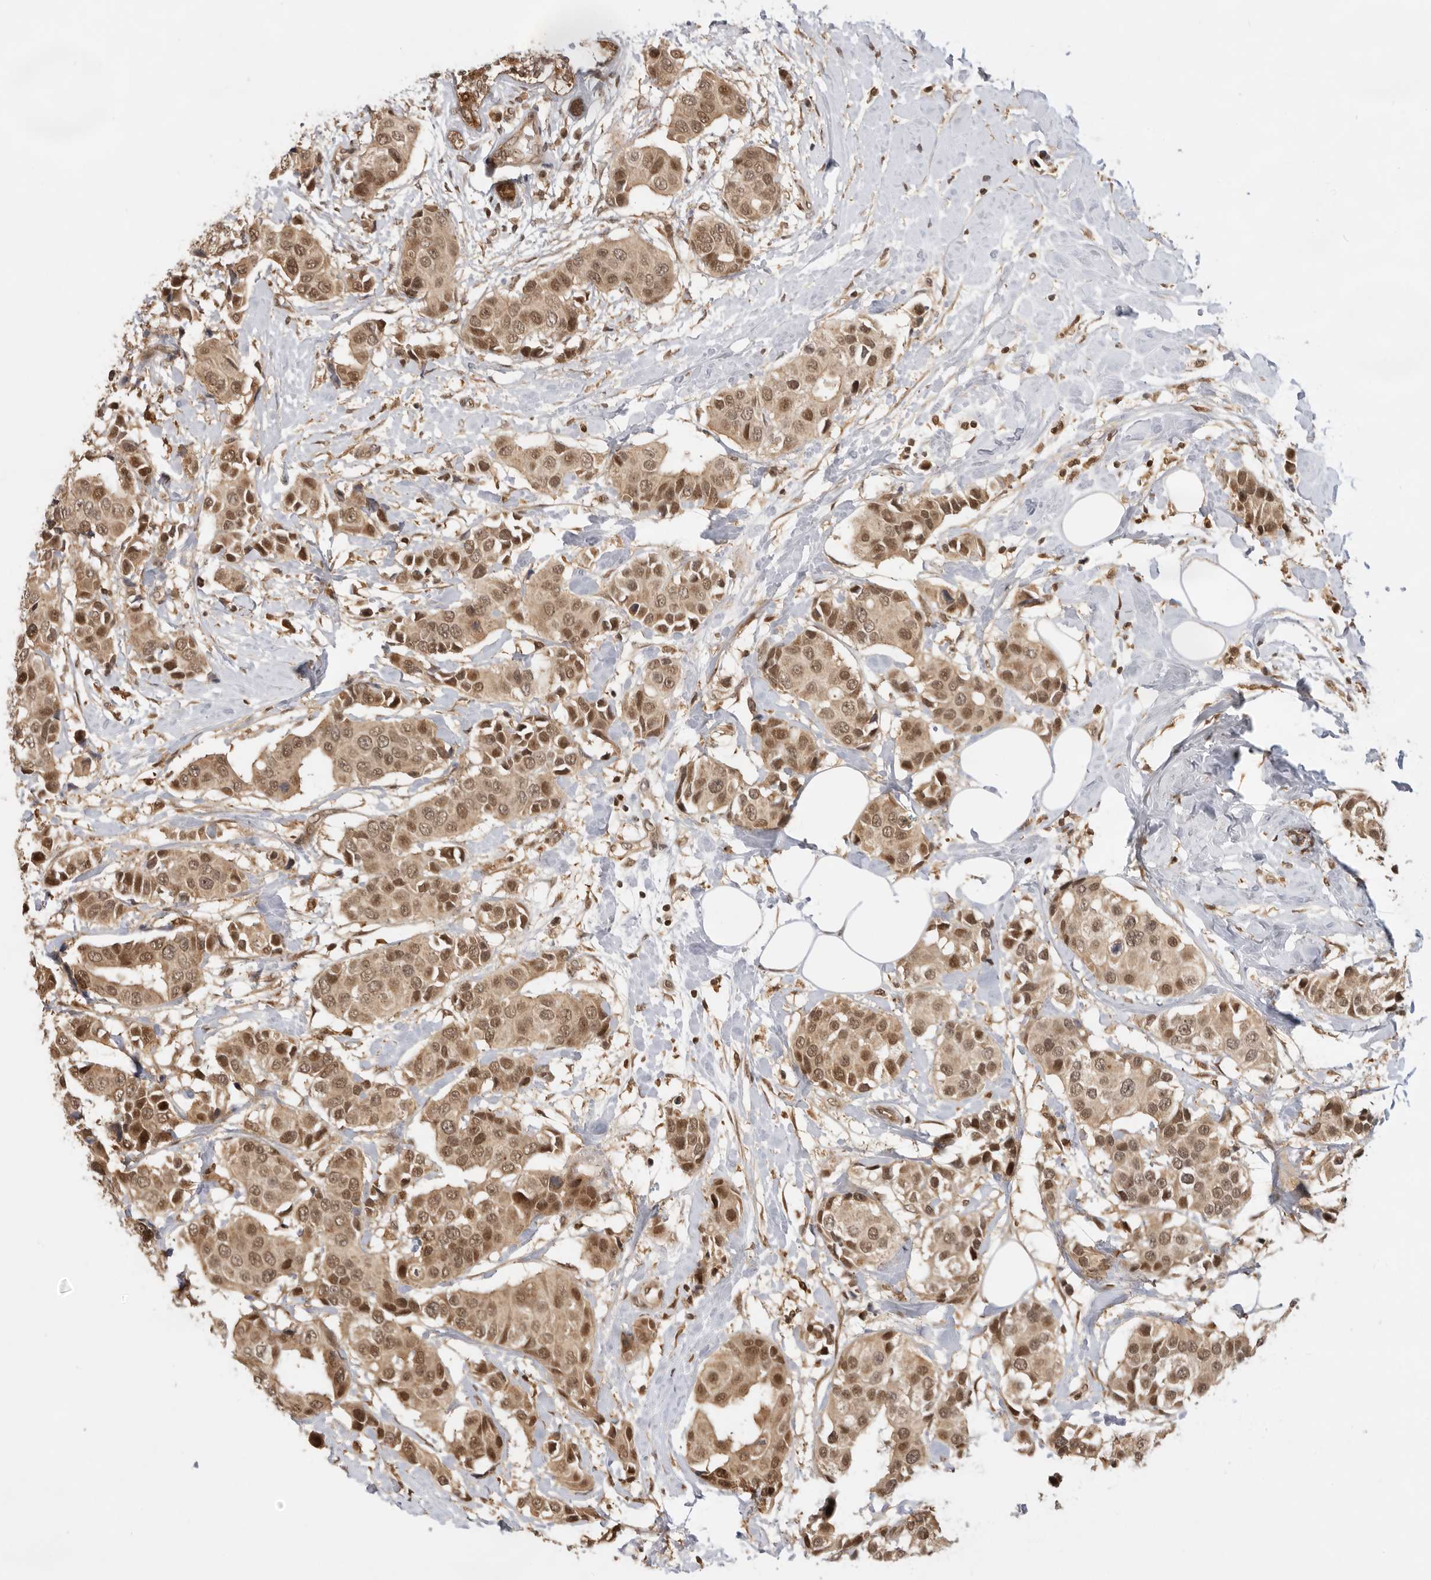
{"staining": {"intensity": "moderate", "quantity": ">75%", "location": "cytoplasmic/membranous,nuclear"}, "tissue": "breast cancer", "cell_type": "Tumor cells", "image_type": "cancer", "snomed": [{"axis": "morphology", "description": "Normal tissue, NOS"}, {"axis": "morphology", "description": "Duct carcinoma"}, {"axis": "topography", "description": "Breast"}], "caption": "A high-resolution photomicrograph shows IHC staining of breast infiltrating ductal carcinoma, which reveals moderate cytoplasmic/membranous and nuclear expression in about >75% of tumor cells.", "gene": "ADPRS", "patient": {"sex": "female", "age": 39}}